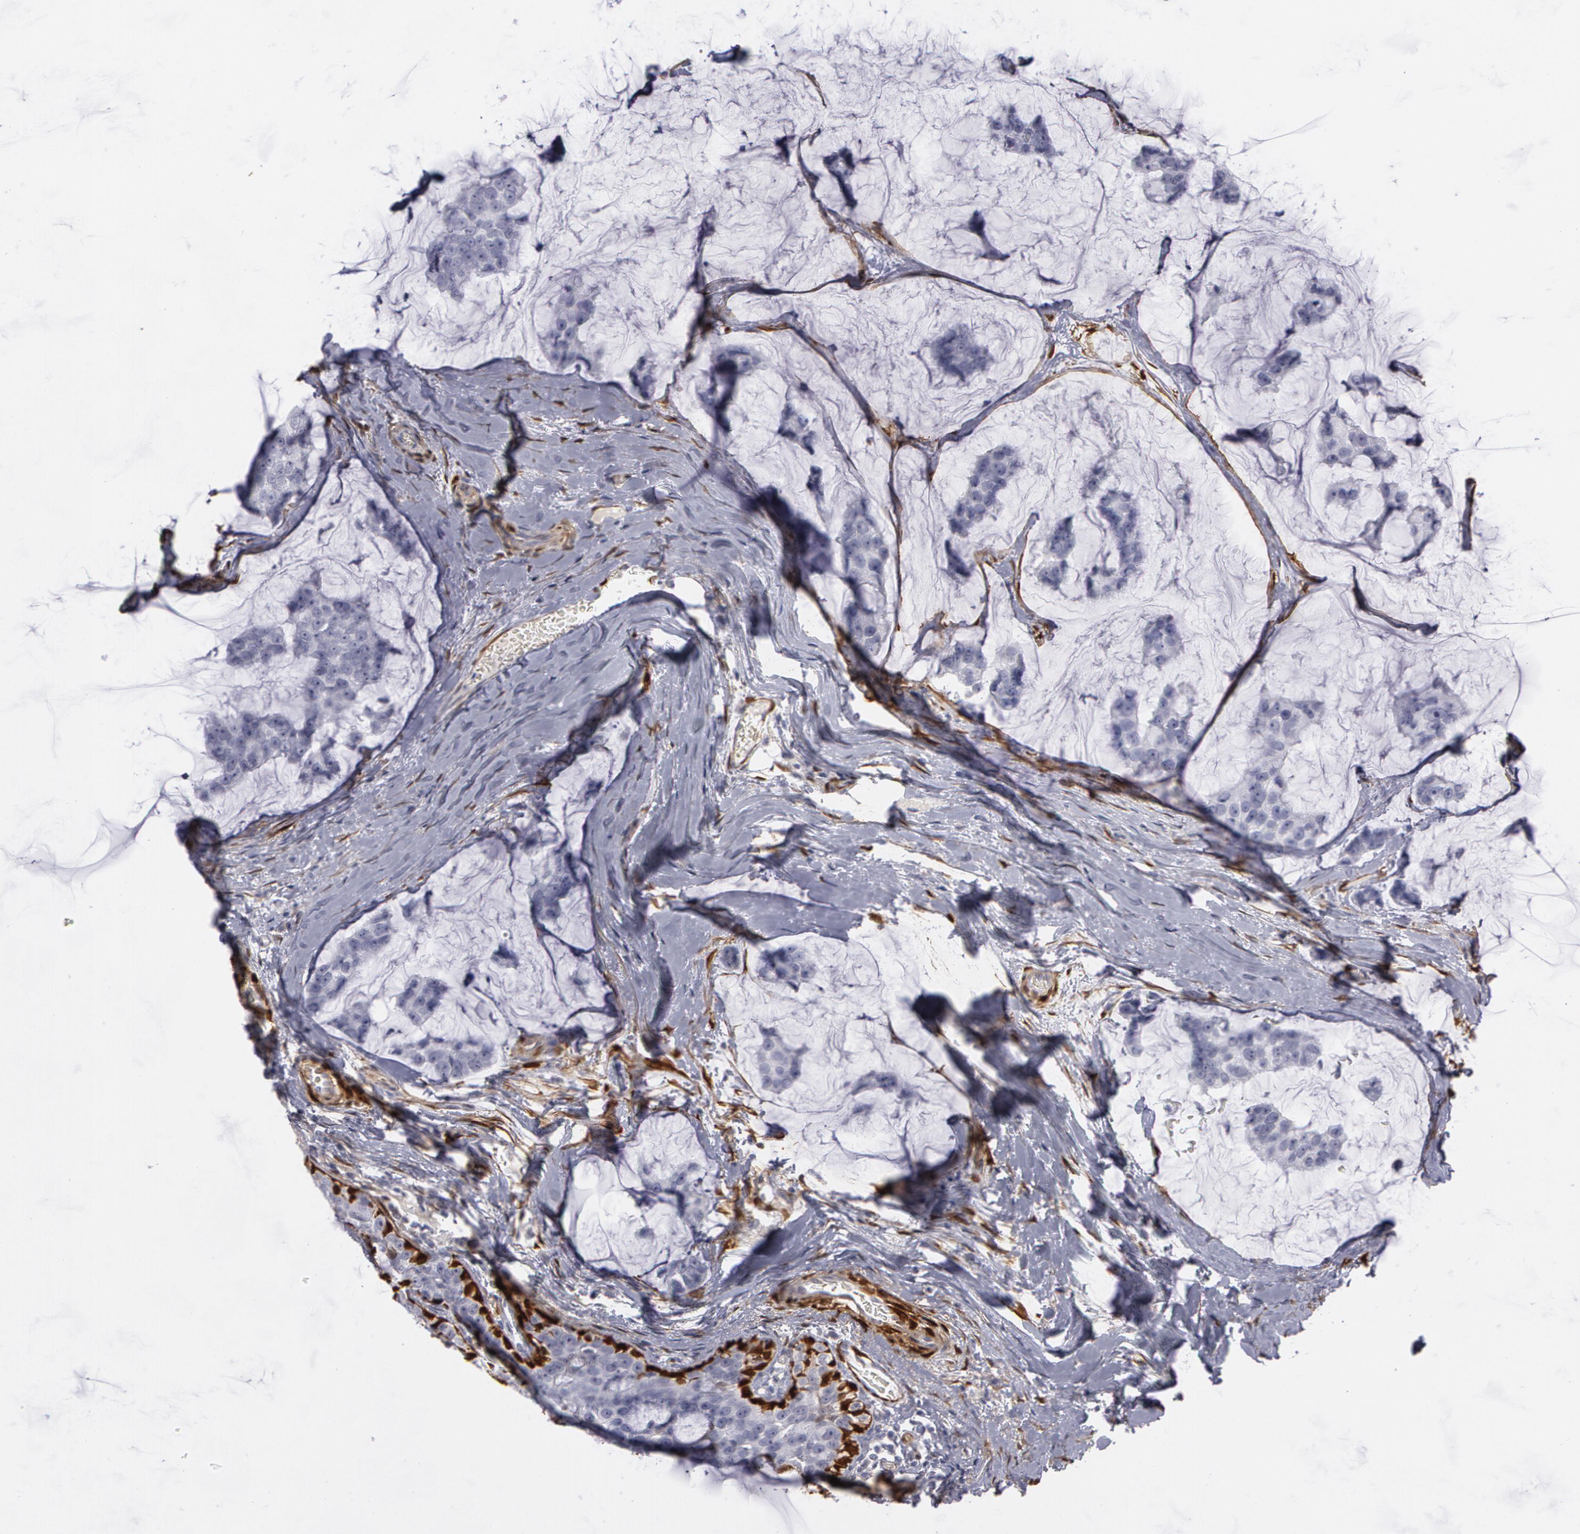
{"staining": {"intensity": "negative", "quantity": "none", "location": "none"}, "tissue": "breast cancer", "cell_type": "Tumor cells", "image_type": "cancer", "snomed": [{"axis": "morphology", "description": "Normal tissue, NOS"}, {"axis": "morphology", "description": "Duct carcinoma"}, {"axis": "topography", "description": "Breast"}], "caption": "The image displays no staining of tumor cells in breast cancer (intraductal carcinoma).", "gene": "TAGLN", "patient": {"sex": "female", "age": 50}}